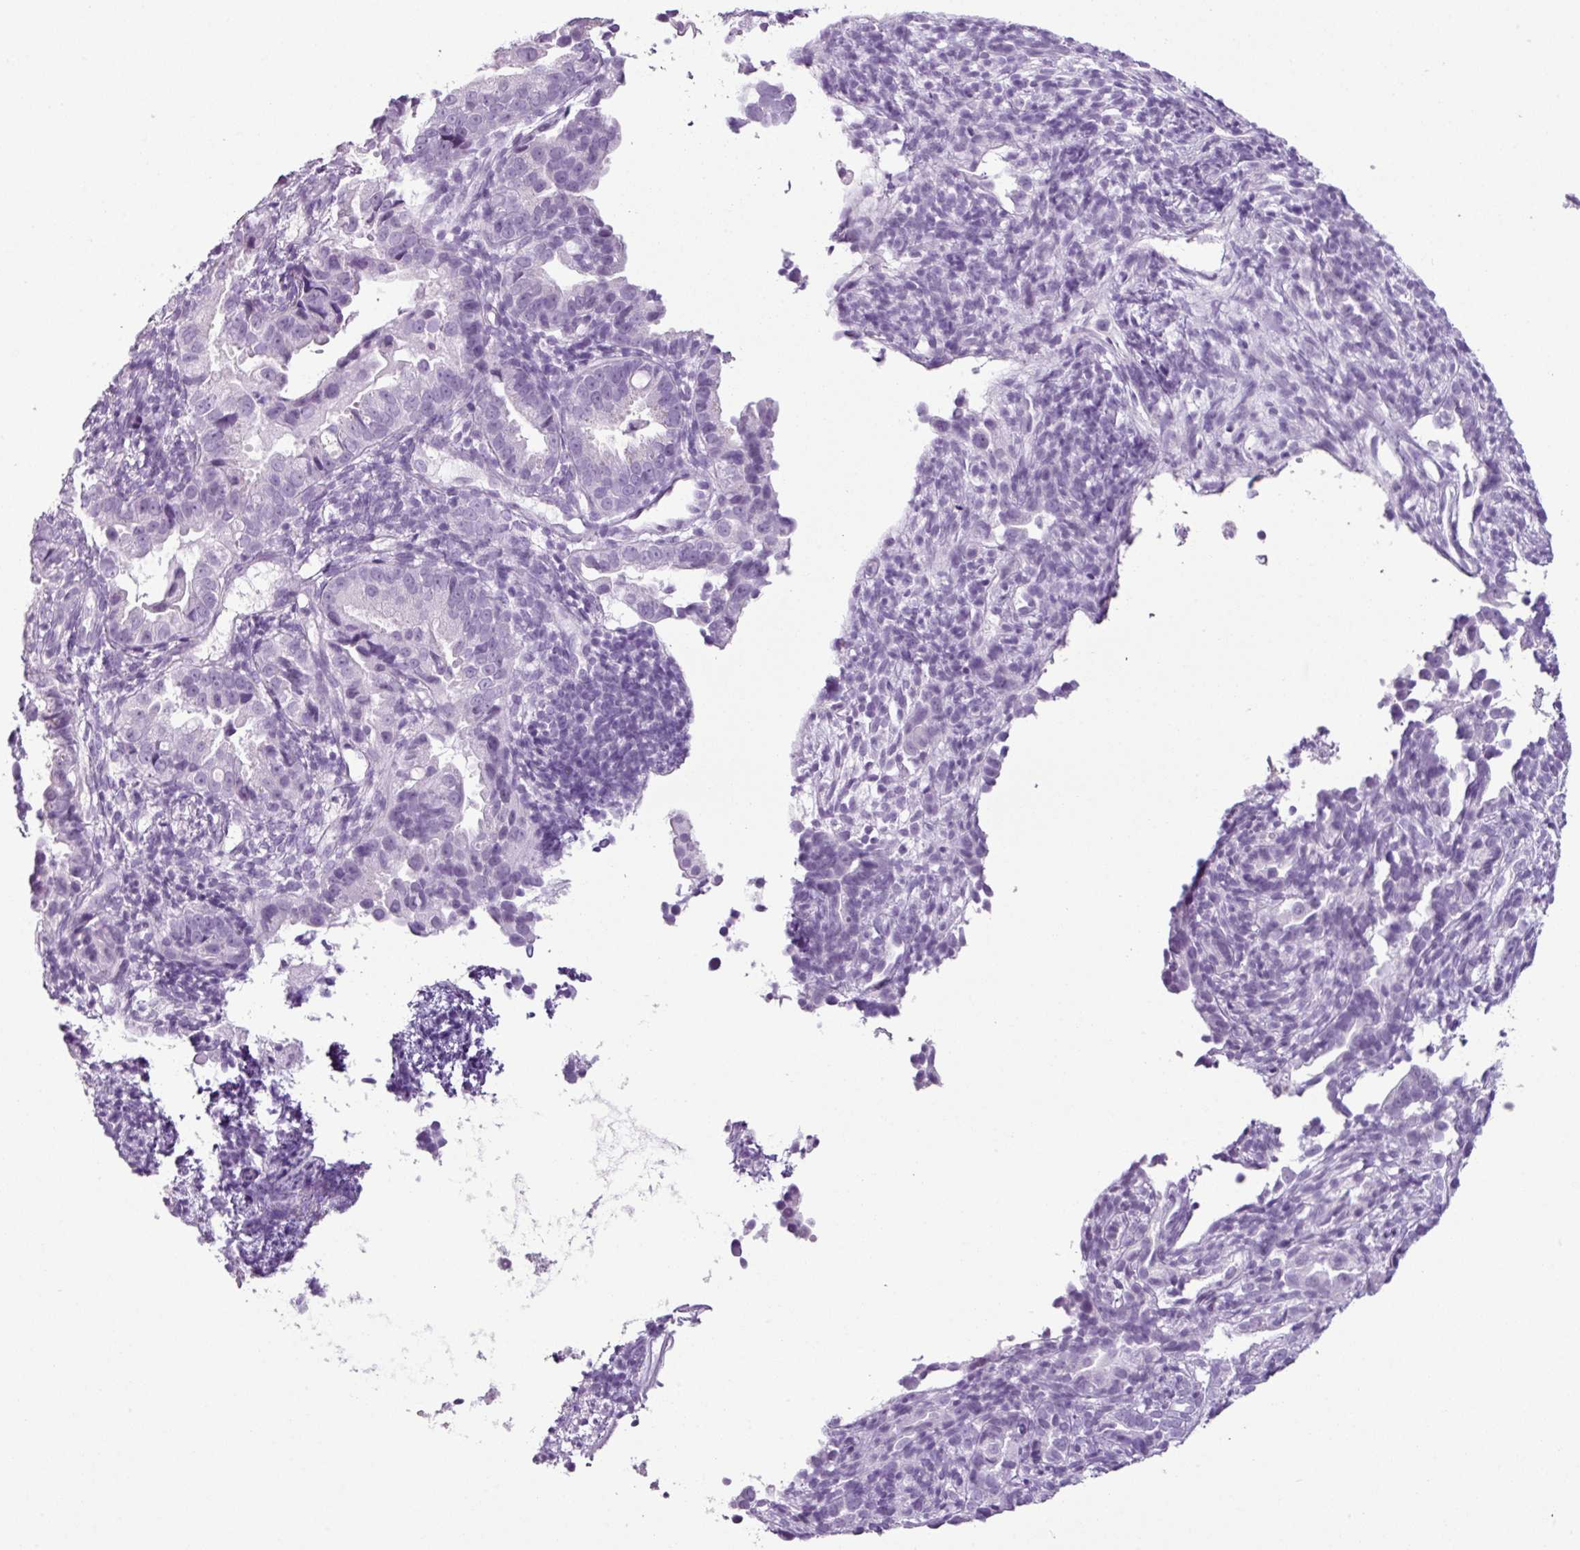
{"staining": {"intensity": "negative", "quantity": "none", "location": "none"}, "tissue": "endometrial cancer", "cell_type": "Tumor cells", "image_type": "cancer", "snomed": [{"axis": "morphology", "description": "Adenocarcinoma, NOS"}, {"axis": "topography", "description": "Endometrium"}], "caption": "IHC of endometrial adenocarcinoma shows no positivity in tumor cells.", "gene": "SCT", "patient": {"sex": "female", "age": 57}}